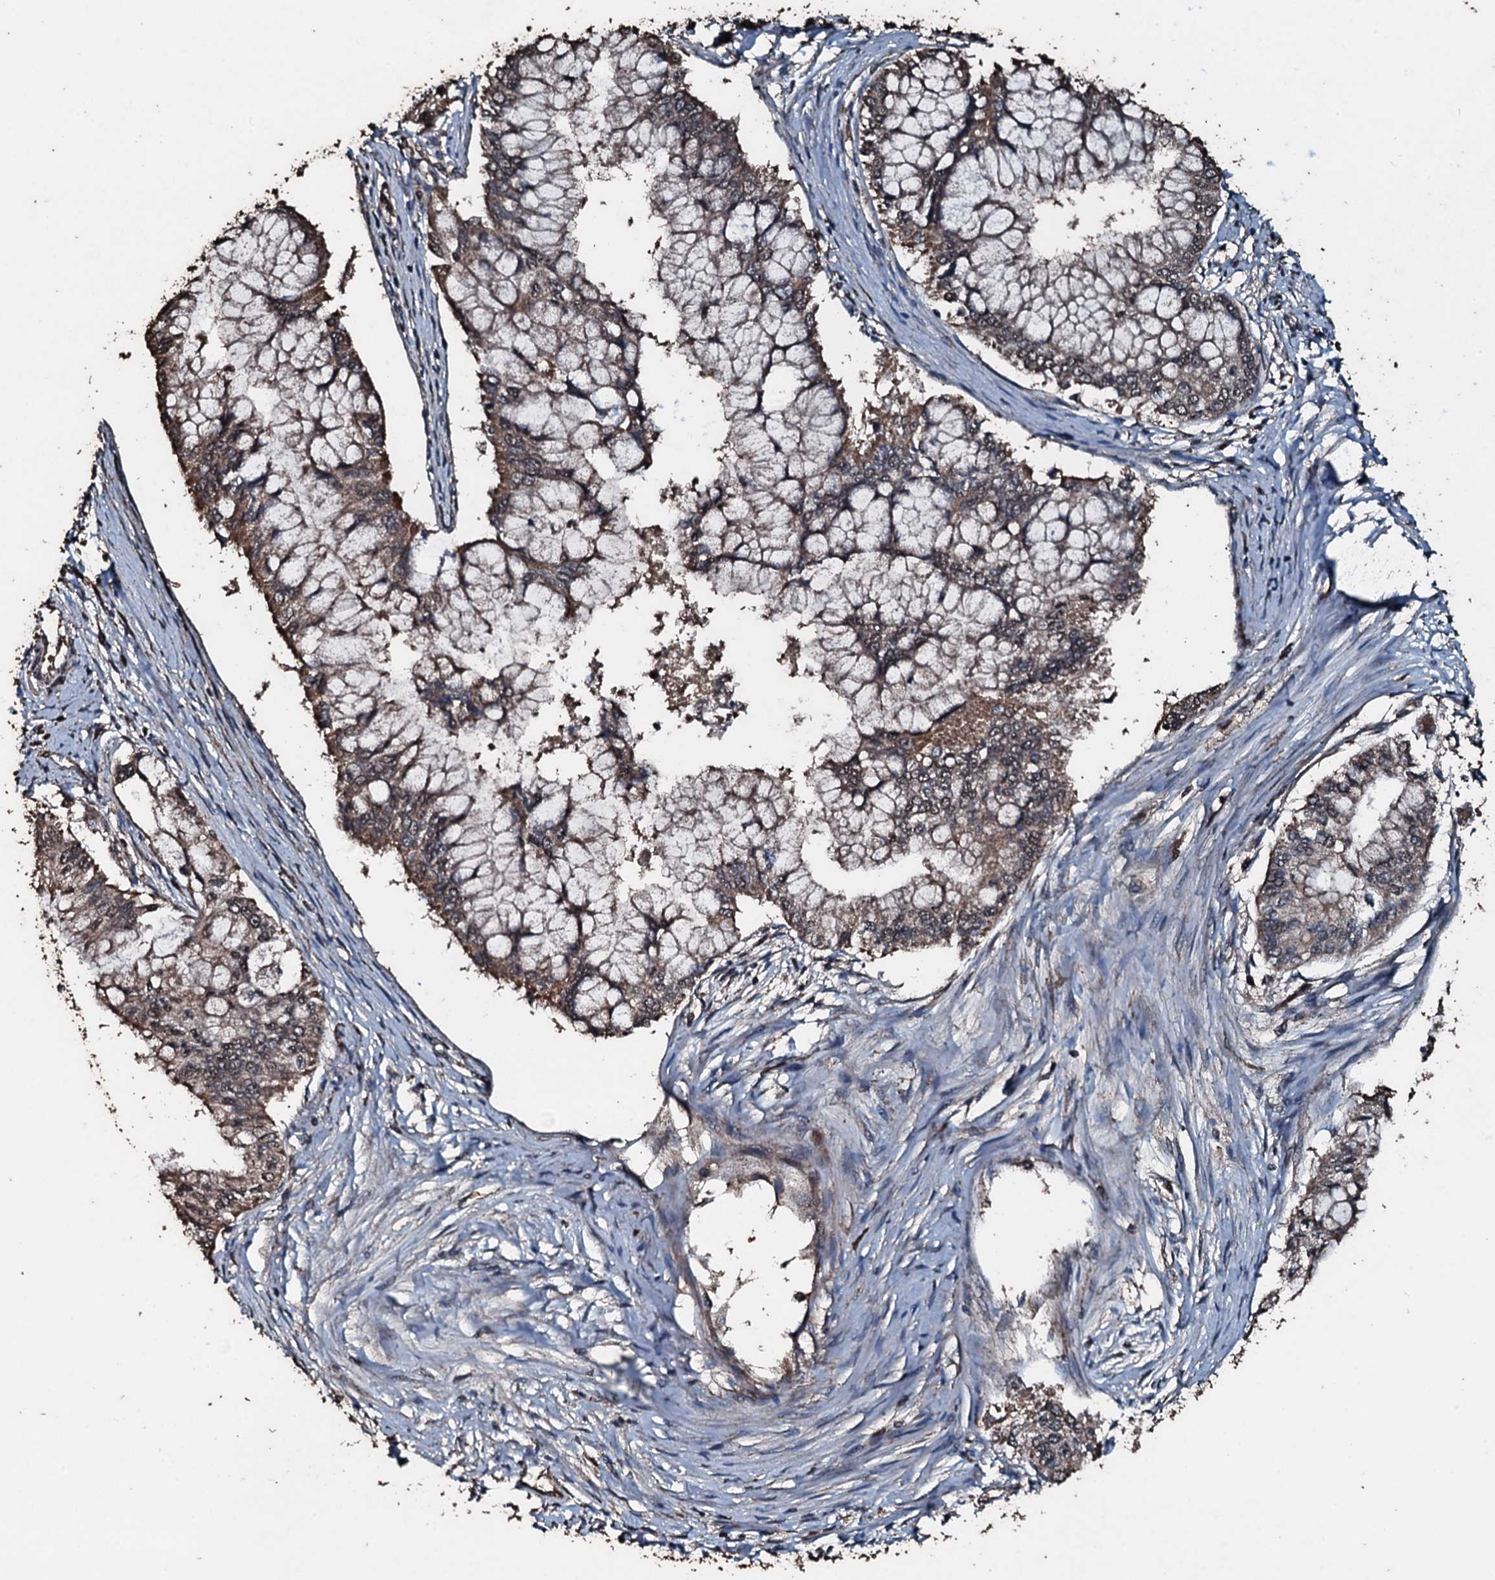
{"staining": {"intensity": "weak", "quantity": ">75%", "location": "cytoplasmic/membranous,nuclear"}, "tissue": "pancreatic cancer", "cell_type": "Tumor cells", "image_type": "cancer", "snomed": [{"axis": "morphology", "description": "Adenocarcinoma, NOS"}, {"axis": "topography", "description": "Pancreas"}], "caption": "Pancreatic cancer stained with a protein marker demonstrates weak staining in tumor cells.", "gene": "FAAP24", "patient": {"sex": "male", "age": 46}}